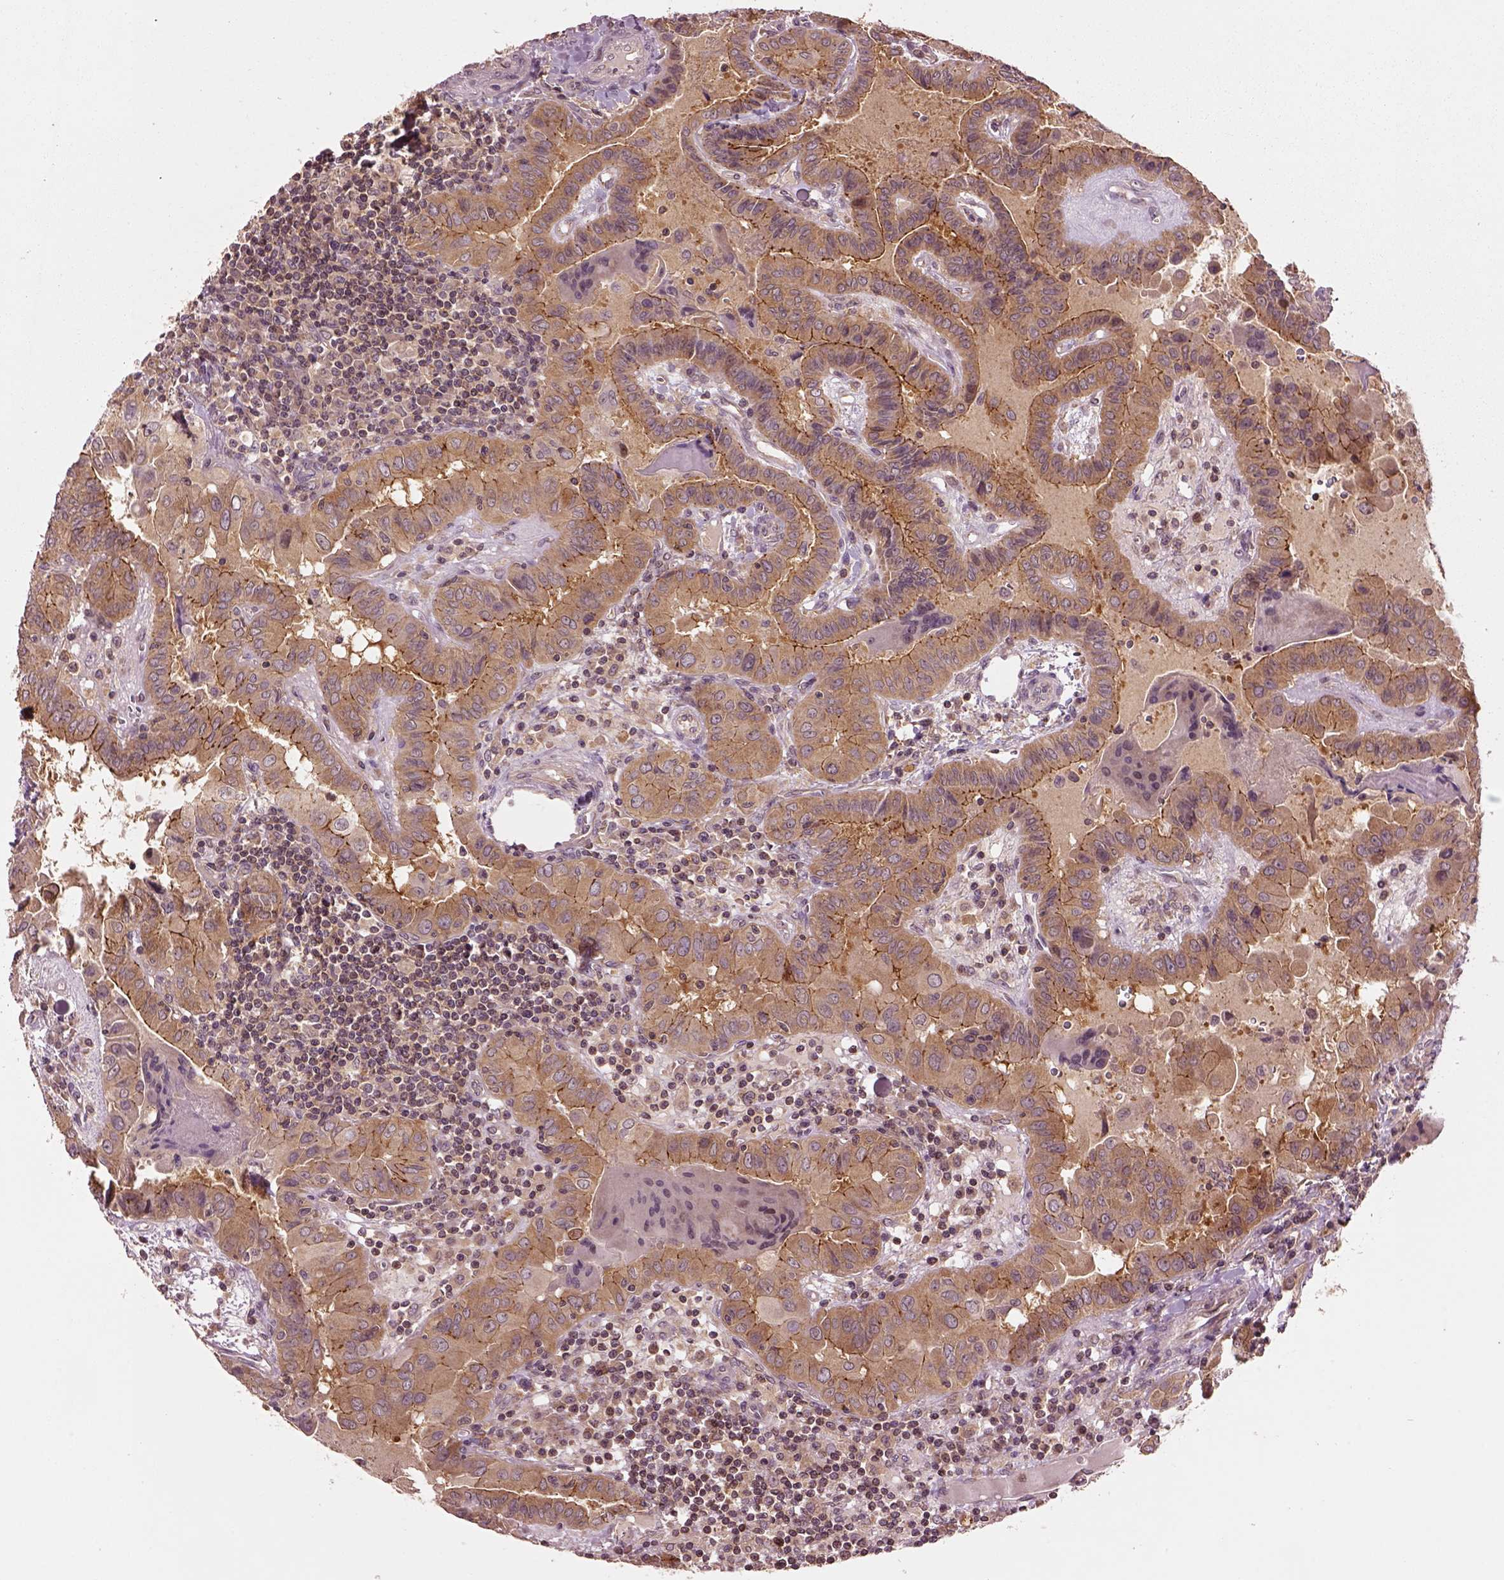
{"staining": {"intensity": "moderate", "quantity": ">75%", "location": "cytoplasmic/membranous"}, "tissue": "thyroid cancer", "cell_type": "Tumor cells", "image_type": "cancer", "snomed": [{"axis": "morphology", "description": "Papillary adenocarcinoma, NOS"}, {"axis": "topography", "description": "Thyroid gland"}], "caption": "Protein analysis of thyroid cancer (papillary adenocarcinoma) tissue reveals moderate cytoplasmic/membranous staining in approximately >75% of tumor cells.", "gene": "MTHFS", "patient": {"sex": "female", "age": 37}}